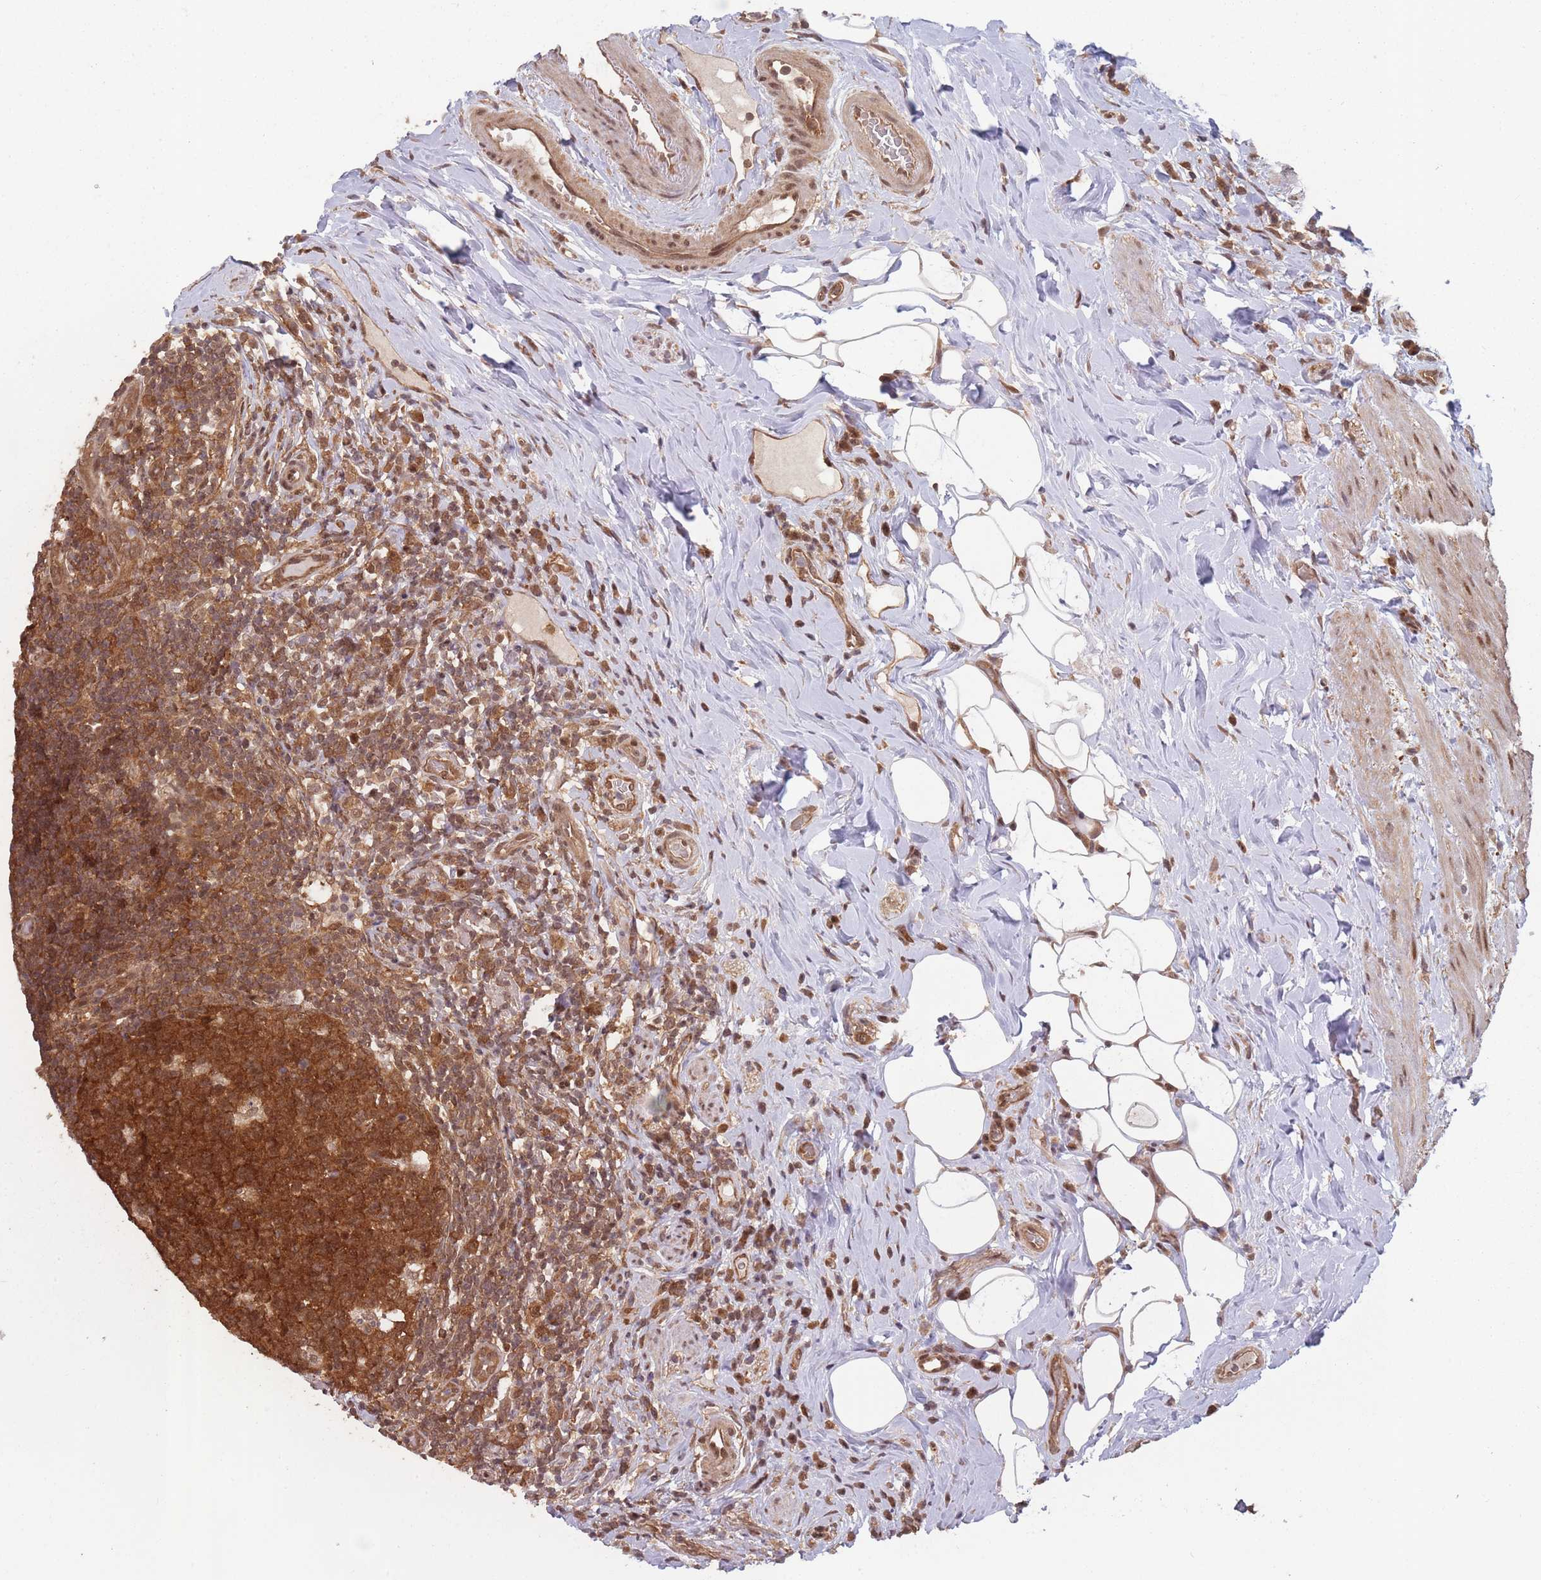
{"staining": {"intensity": "strong", "quantity": ">75%", "location": "cytoplasmic/membranous,nuclear"}, "tissue": "appendix", "cell_type": "Glandular cells", "image_type": "normal", "snomed": [{"axis": "morphology", "description": "Normal tissue, NOS"}, {"axis": "topography", "description": "Appendix"}], "caption": "Immunohistochemistry (IHC) micrograph of benign appendix: human appendix stained using immunohistochemistry exhibits high levels of strong protein expression localized specifically in the cytoplasmic/membranous,nuclear of glandular cells, appearing as a cytoplasmic/membranous,nuclear brown color.", "gene": "PPP6R3", "patient": {"sex": "female", "age": 43}}